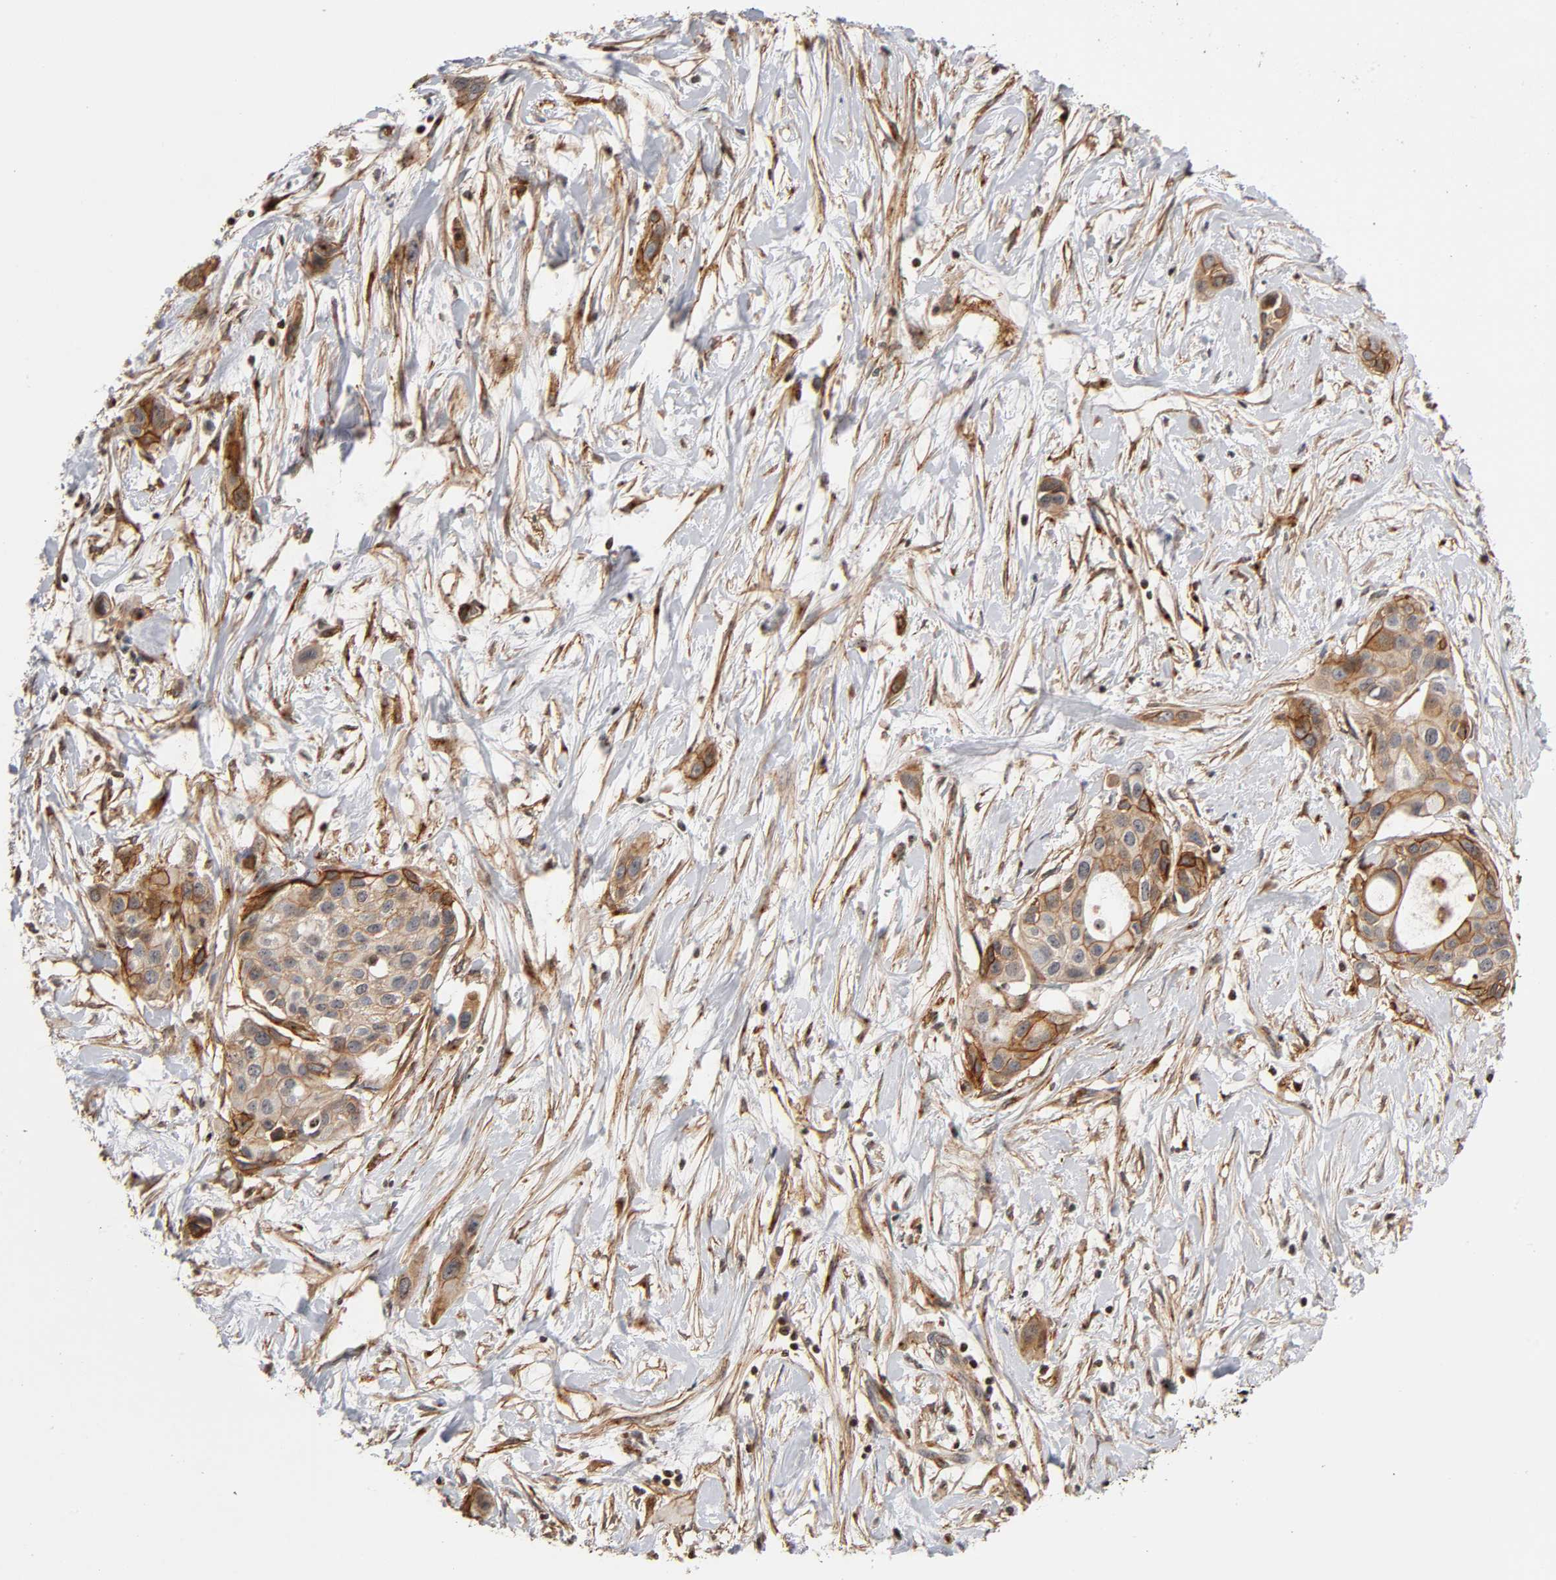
{"staining": {"intensity": "moderate", "quantity": ">75%", "location": "cytoplasmic/membranous"}, "tissue": "pancreatic cancer", "cell_type": "Tumor cells", "image_type": "cancer", "snomed": [{"axis": "morphology", "description": "Adenocarcinoma, NOS"}, {"axis": "topography", "description": "Pancreas"}], "caption": "A high-resolution histopathology image shows immunohistochemistry staining of pancreatic cancer, which exhibits moderate cytoplasmic/membranous positivity in approximately >75% of tumor cells.", "gene": "ITGAV", "patient": {"sex": "female", "age": 60}}